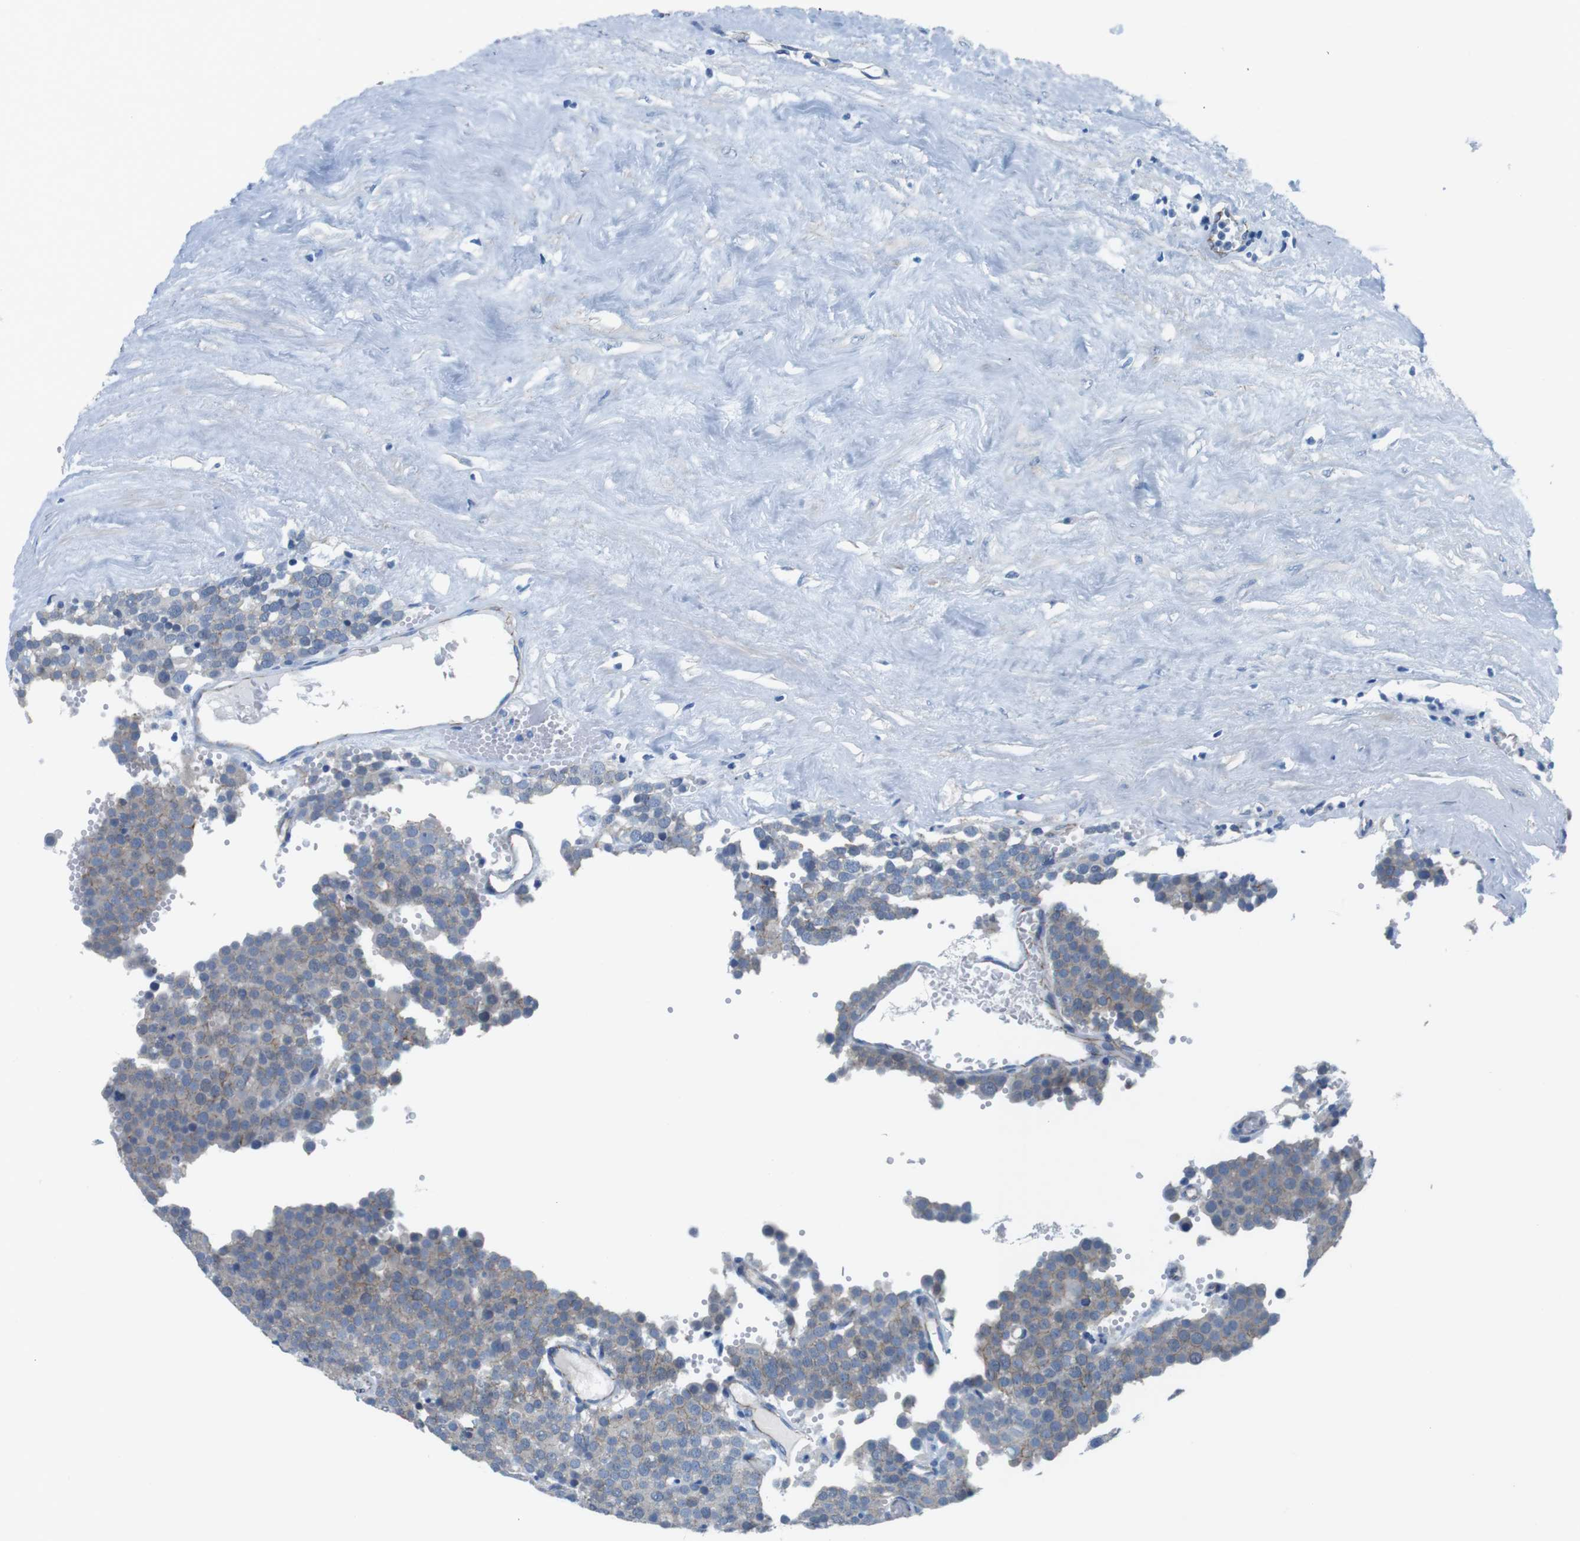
{"staining": {"intensity": "weak", "quantity": "<25%", "location": "cytoplasmic/membranous"}, "tissue": "testis cancer", "cell_type": "Tumor cells", "image_type": "cancer", "snomed": [{"axis": "morphology", "description": "Normal tissue, NOS"}, {"axis": "morphology", "description": "Seminoma, NOS"}, {"axis": "topography", "description": "Testis"}], "caption": "Testis cancer (seminoma) stained for a protein using immunohistochemistry demonstrates no positivity tumor cells.", "gene": "SLC6A6", "patient": {"sex": "male", "age": 71}}